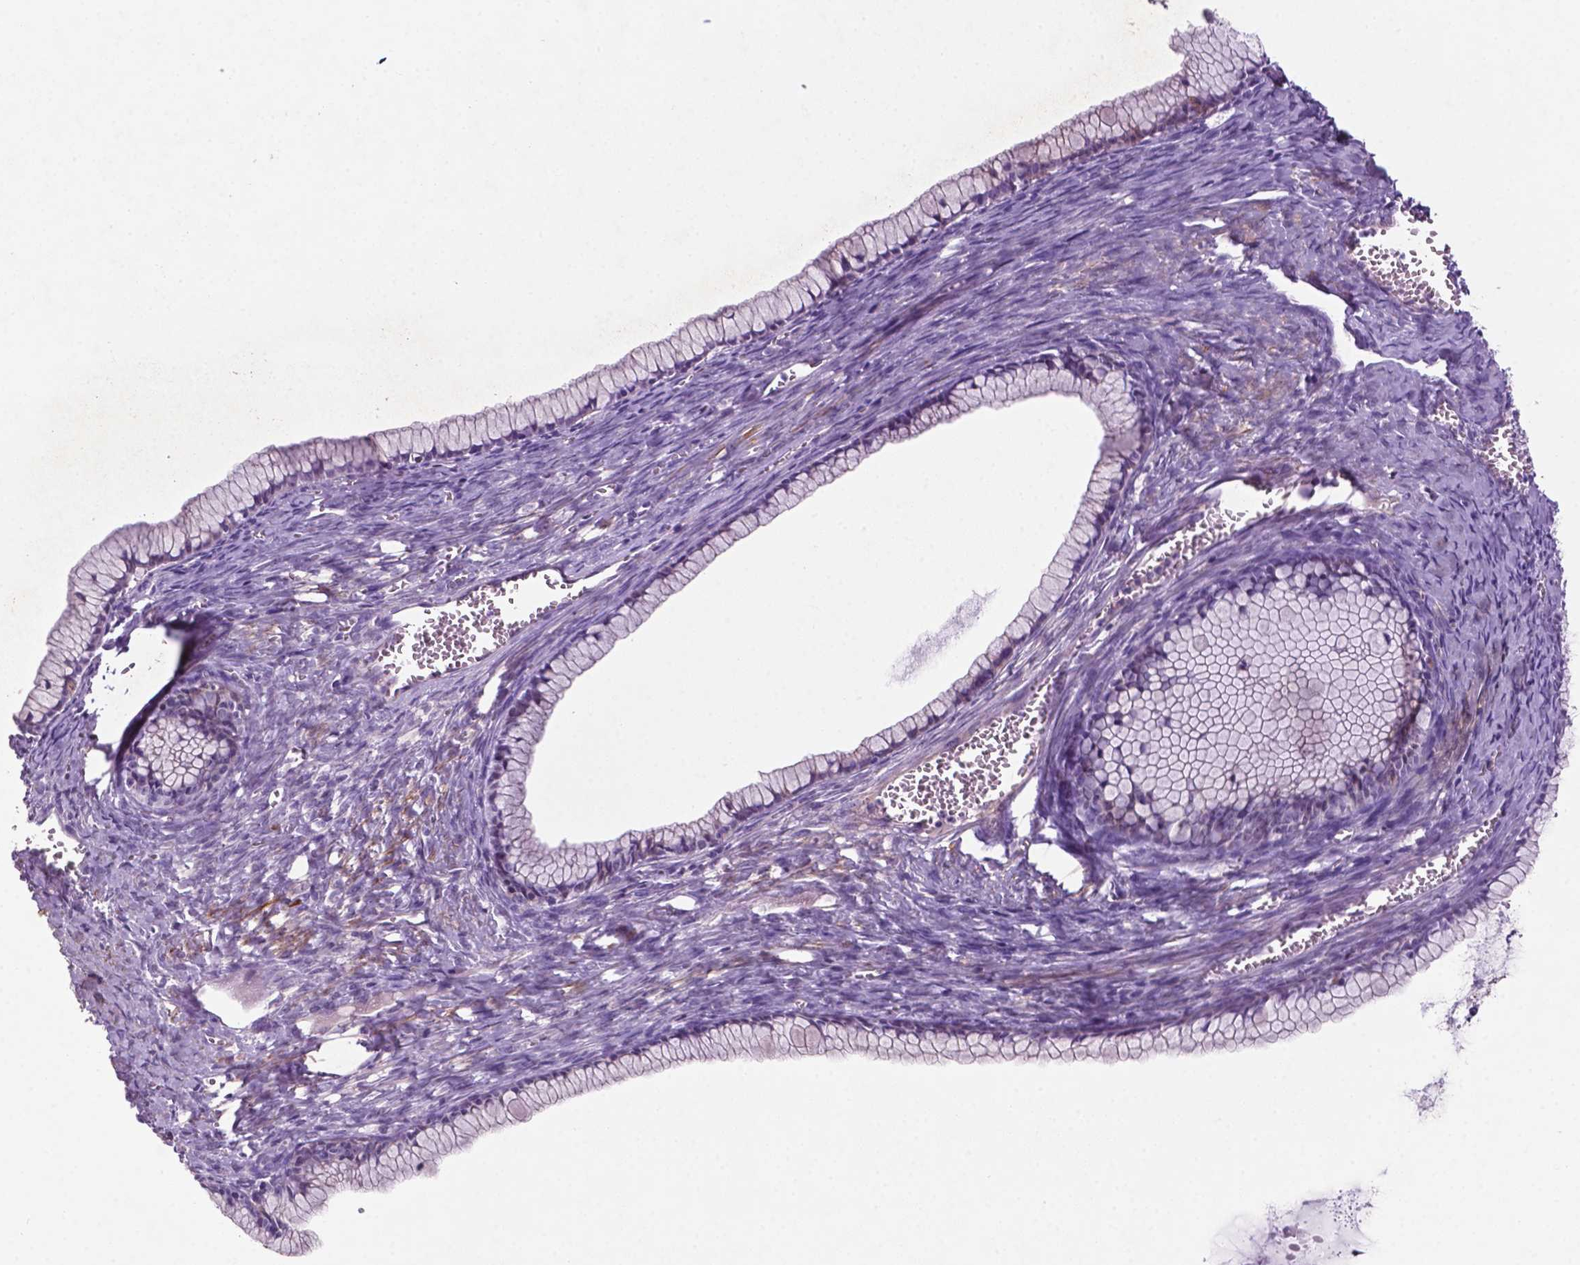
{"staining": {"intensity": "negative", "quantity": "none", "location": "none"}, "tissue": "ovarian cancer", "cell_type": "Tumor cells", "image_type": "cancer", "snomed": [{"axis": "morphology", "description": "Cystadenocarcinoma, mucinous, NOS"}, {"axis": "topography", "description": "Ovary"}], "caption": "Mucinous cystadenocarcinoma (ovarian) was stained to show a protein in brown. There is no significant expression in tumor cells.", "gene": "BMP4", "patient": {"sex": "female", "age": 41}}